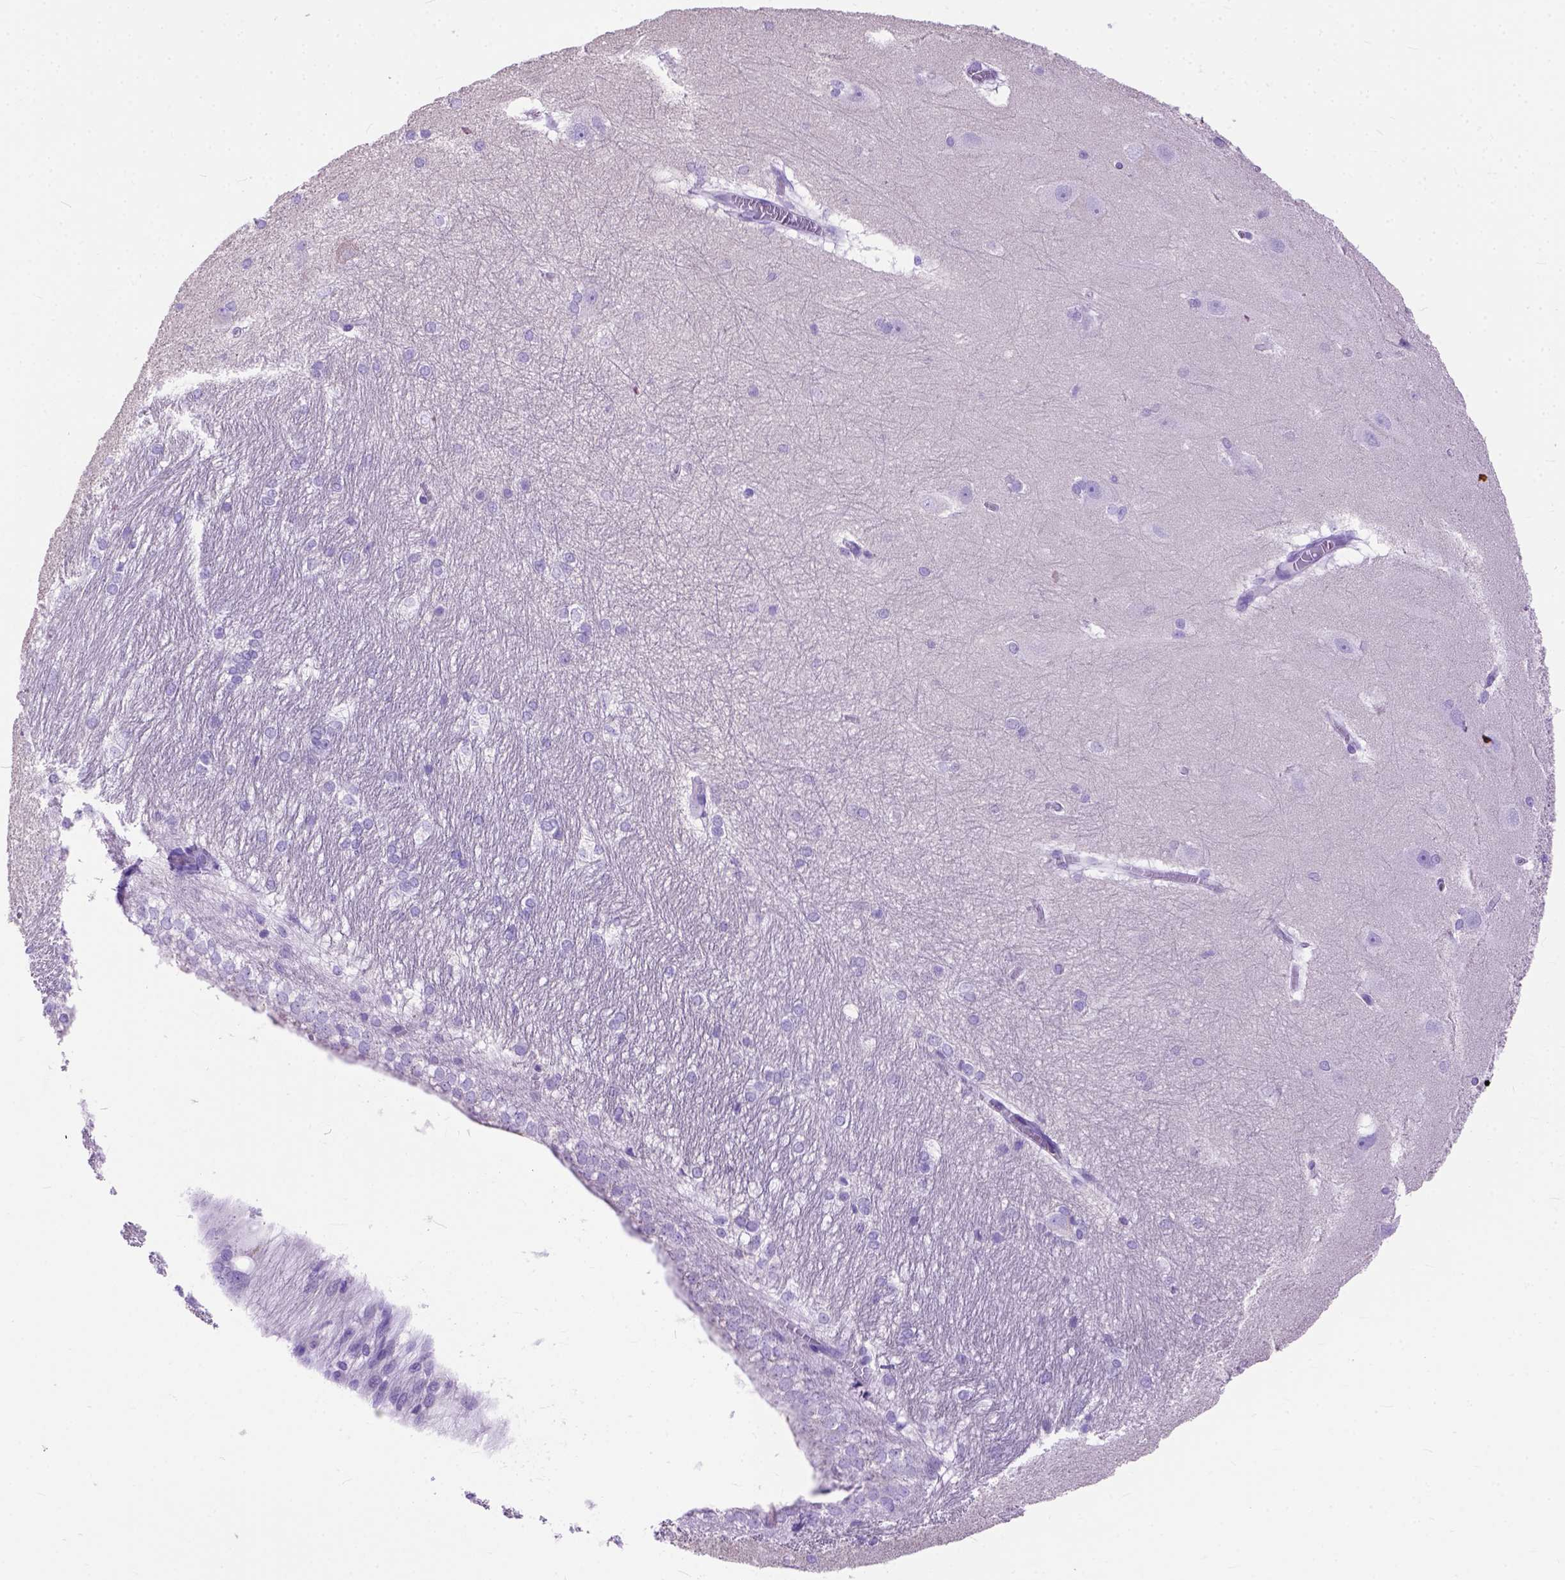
{"staining": {"intensity": "negative", "quantity": "none", "location": "none"}, "tissue": "hippocampus", "cell_type": "Glial cells", "image_type": "normal", "snomed": [{"axis": "morphology", "description": "Normal tissue, NOS"}, {"axis": "topography", "description": "Cerebral cortex"}, {"axis": "topography", "description": "Hippocampus"}], "caption": "Image shows no significant protein expression in glial cells of benign hippocampus. The staining was performed using DAB (3,3'-diaminobenzidine) to visualize the protein expression in brown, while the nuclei were stained in blue with hematoxylin (Magnification: 20x).", "gene": "ODAD3", "patient": {"sex": "female", "age": 19}}